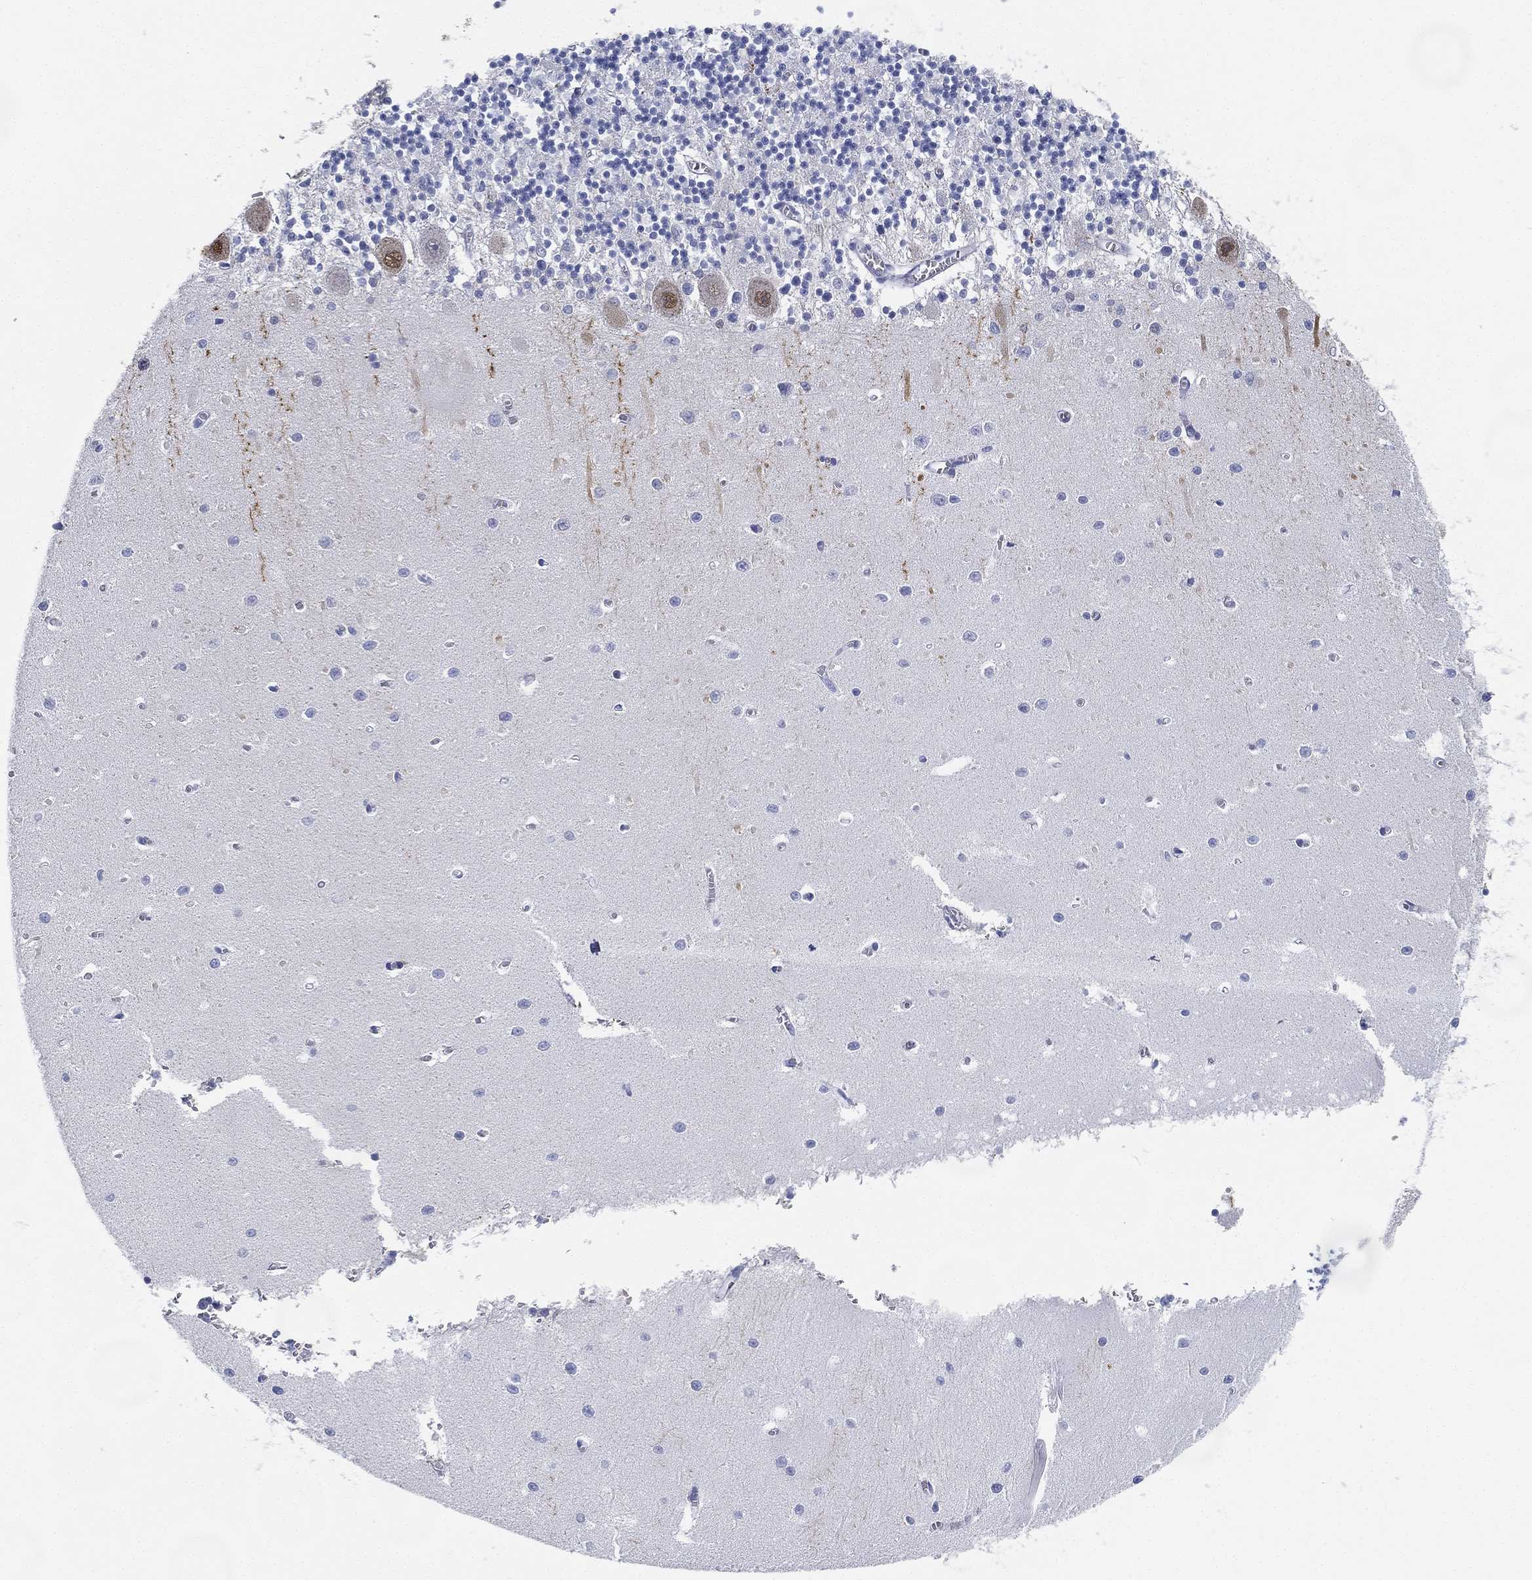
{"staining": {"intensity": "negative", "quantity": "none", "location": "none"}, "tissue": "cerebellum", "cell_type": "Cells in granular layer", "image_type": "normal", "snomed": [{"axis": "morphology", "description": "Normal tissue, NOS"}, {"axis": "topography", "description": "Cerebellum"}], "caption": "A high-resolution micrograph shows IHC staining of normal cerebellum, which displays no significant expression in cells in granular layer. Brightfield microscopy of IHC stained with DAB (brown) and hematoxylin (blue), captured at high magnification.", "gene": "GPR61", "patient": {"sex": "female", "age": 64}}